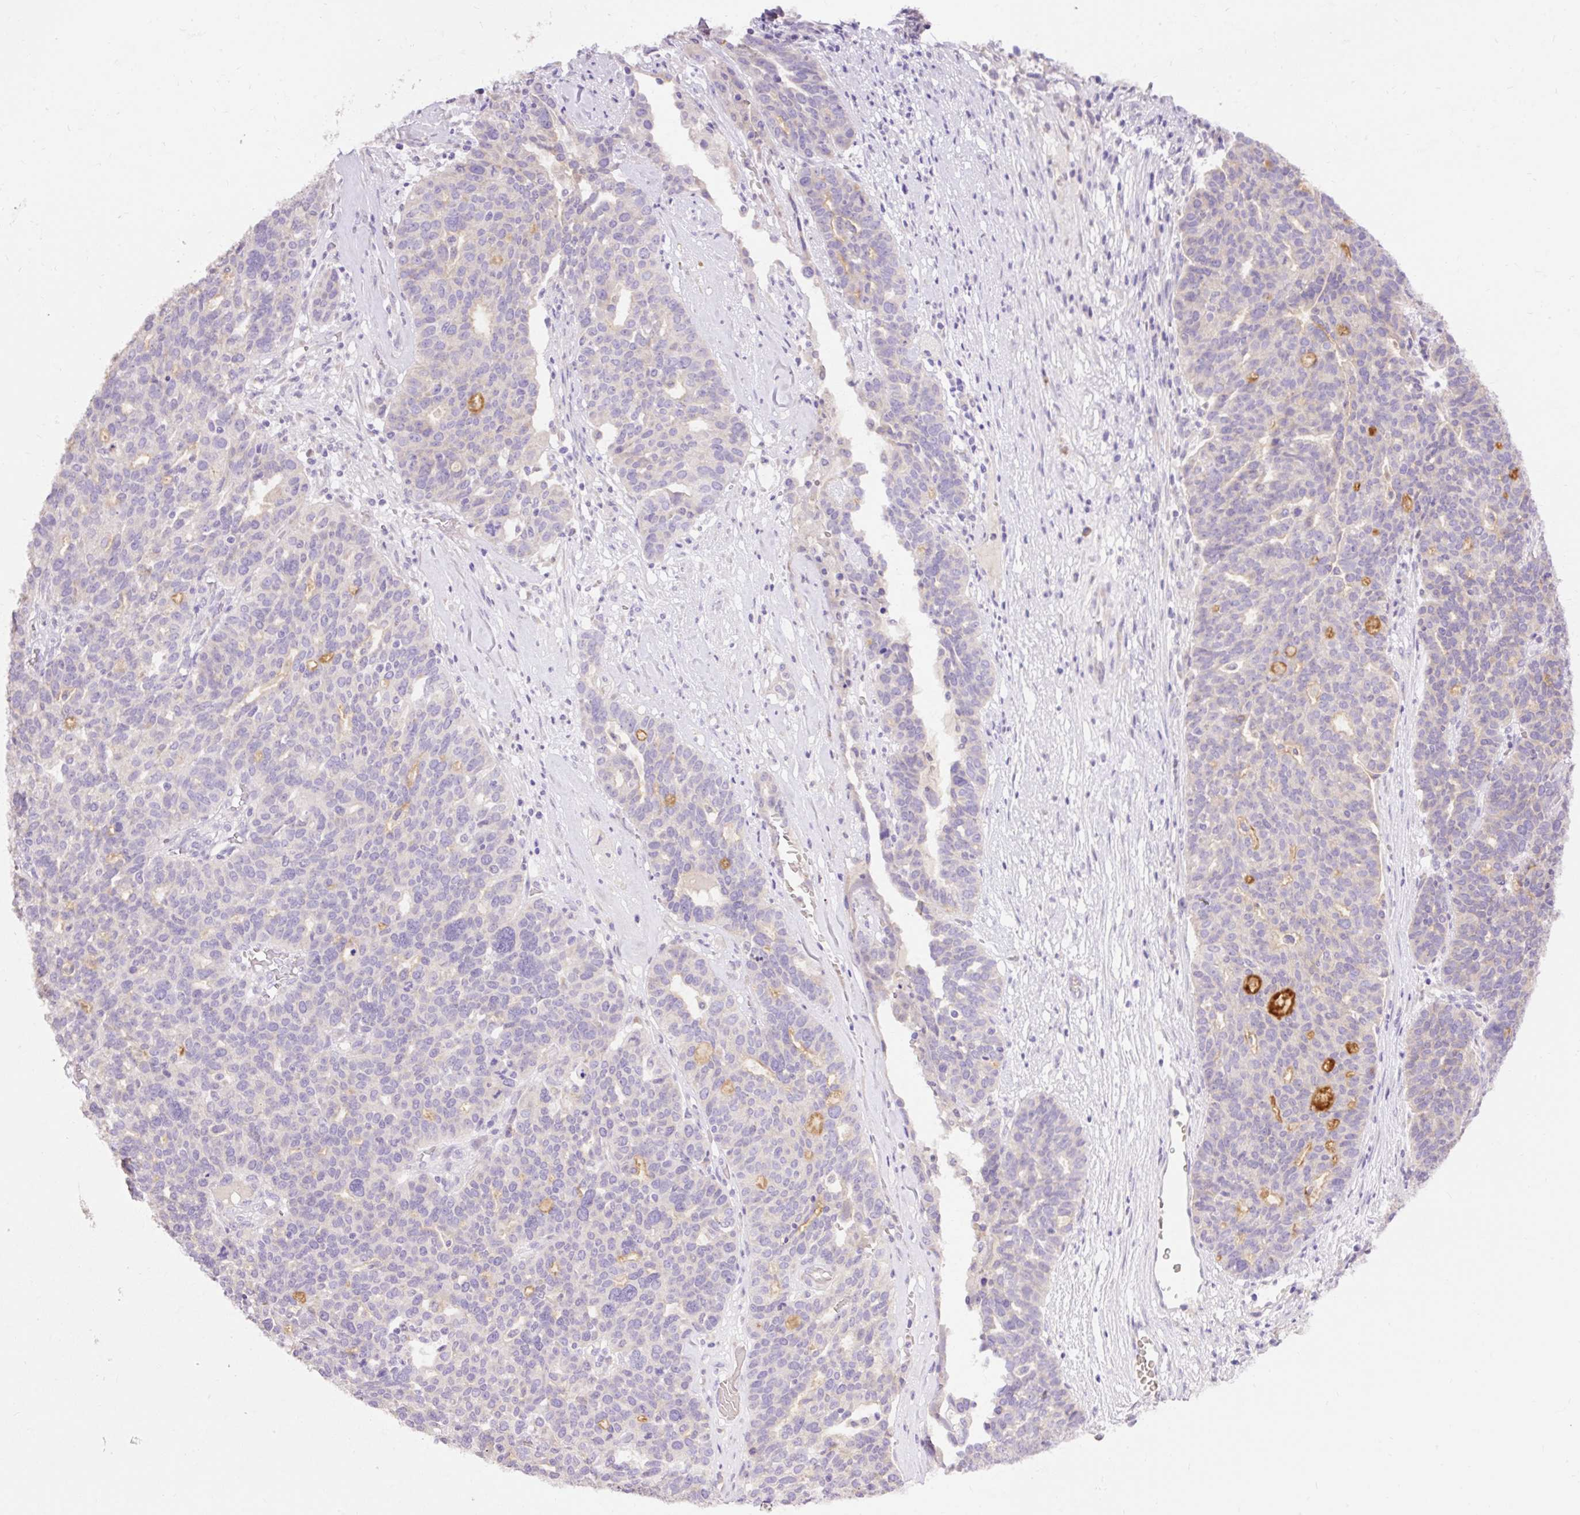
{"staining": {"intensity": "negative", "quantity": "none", "location": "none"}, "tissue": "ovarian cancer", "cell_type": "Tumor cells", "image_type": "cancer", "snomed": [{"axis": "morphology", "description": "Cystadenocarcinoma, serous, NOS"}, {"axis": "topography", "description": "Ovary"}], "caption": "Human ovarian cancer stained for a protein using IHC demonstrates no staining in tumor cells.", "gene": "SEC63", "patient": {"sex": "female", "age": 59}}